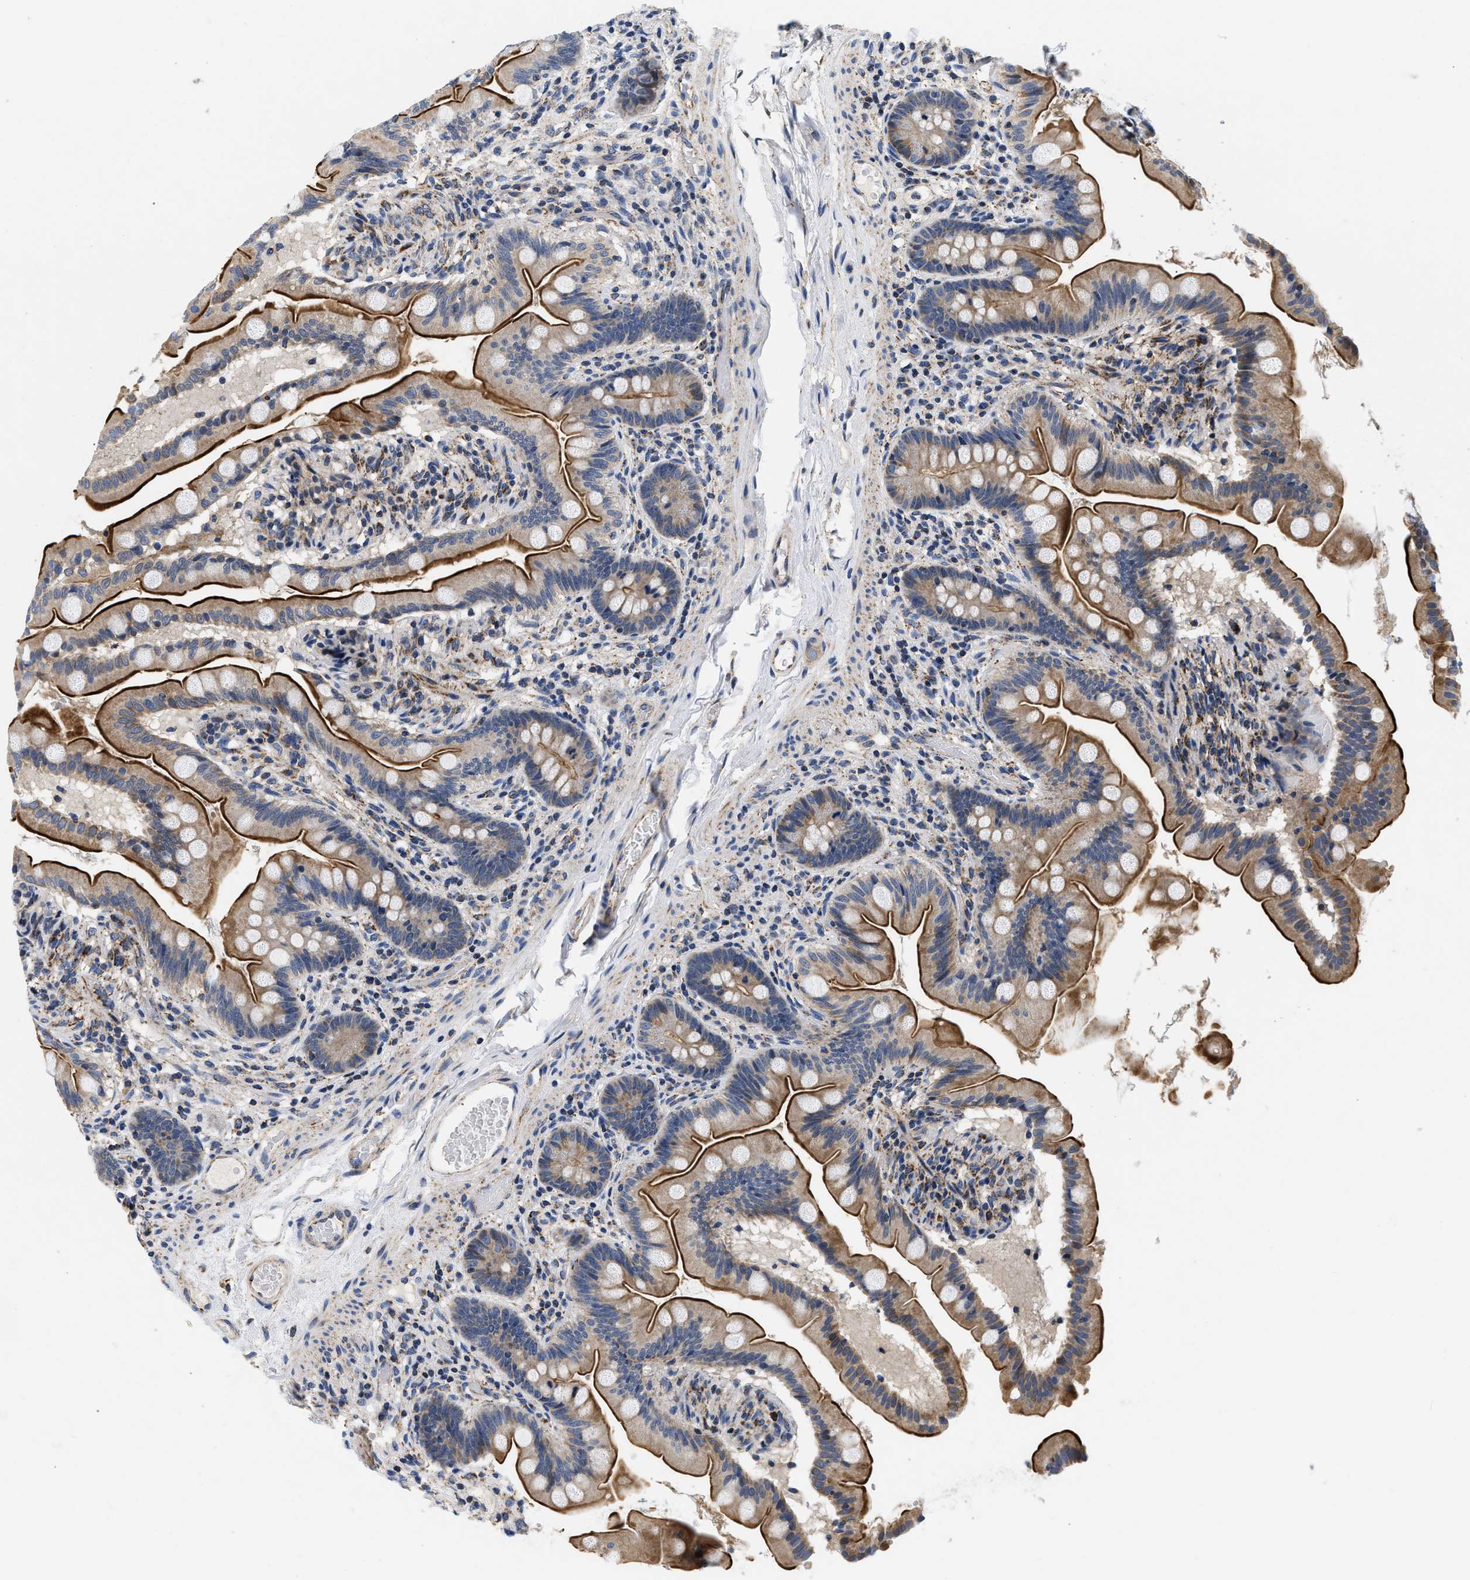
{"staining": {"intensity": "strong", "quantity": ">75%", "location": "cytoplasmic/membranous"}, "tissue": "small intestine", "cell_type": "Glandular cells", "image_type": "normal", "snomed": [{"axis": "morphology", "description": "Normal tissue, NOS"}, {"axis": "topography", "description": "Small intestine"}], "caption": "Human small intestine stained for a protein (brown) demonstrates strong cytoplasmic/membranous positive expression in approximately >75% of glandular cells.", "gene": "PDP1", "patient": {"sex": "female", "age": 56}}